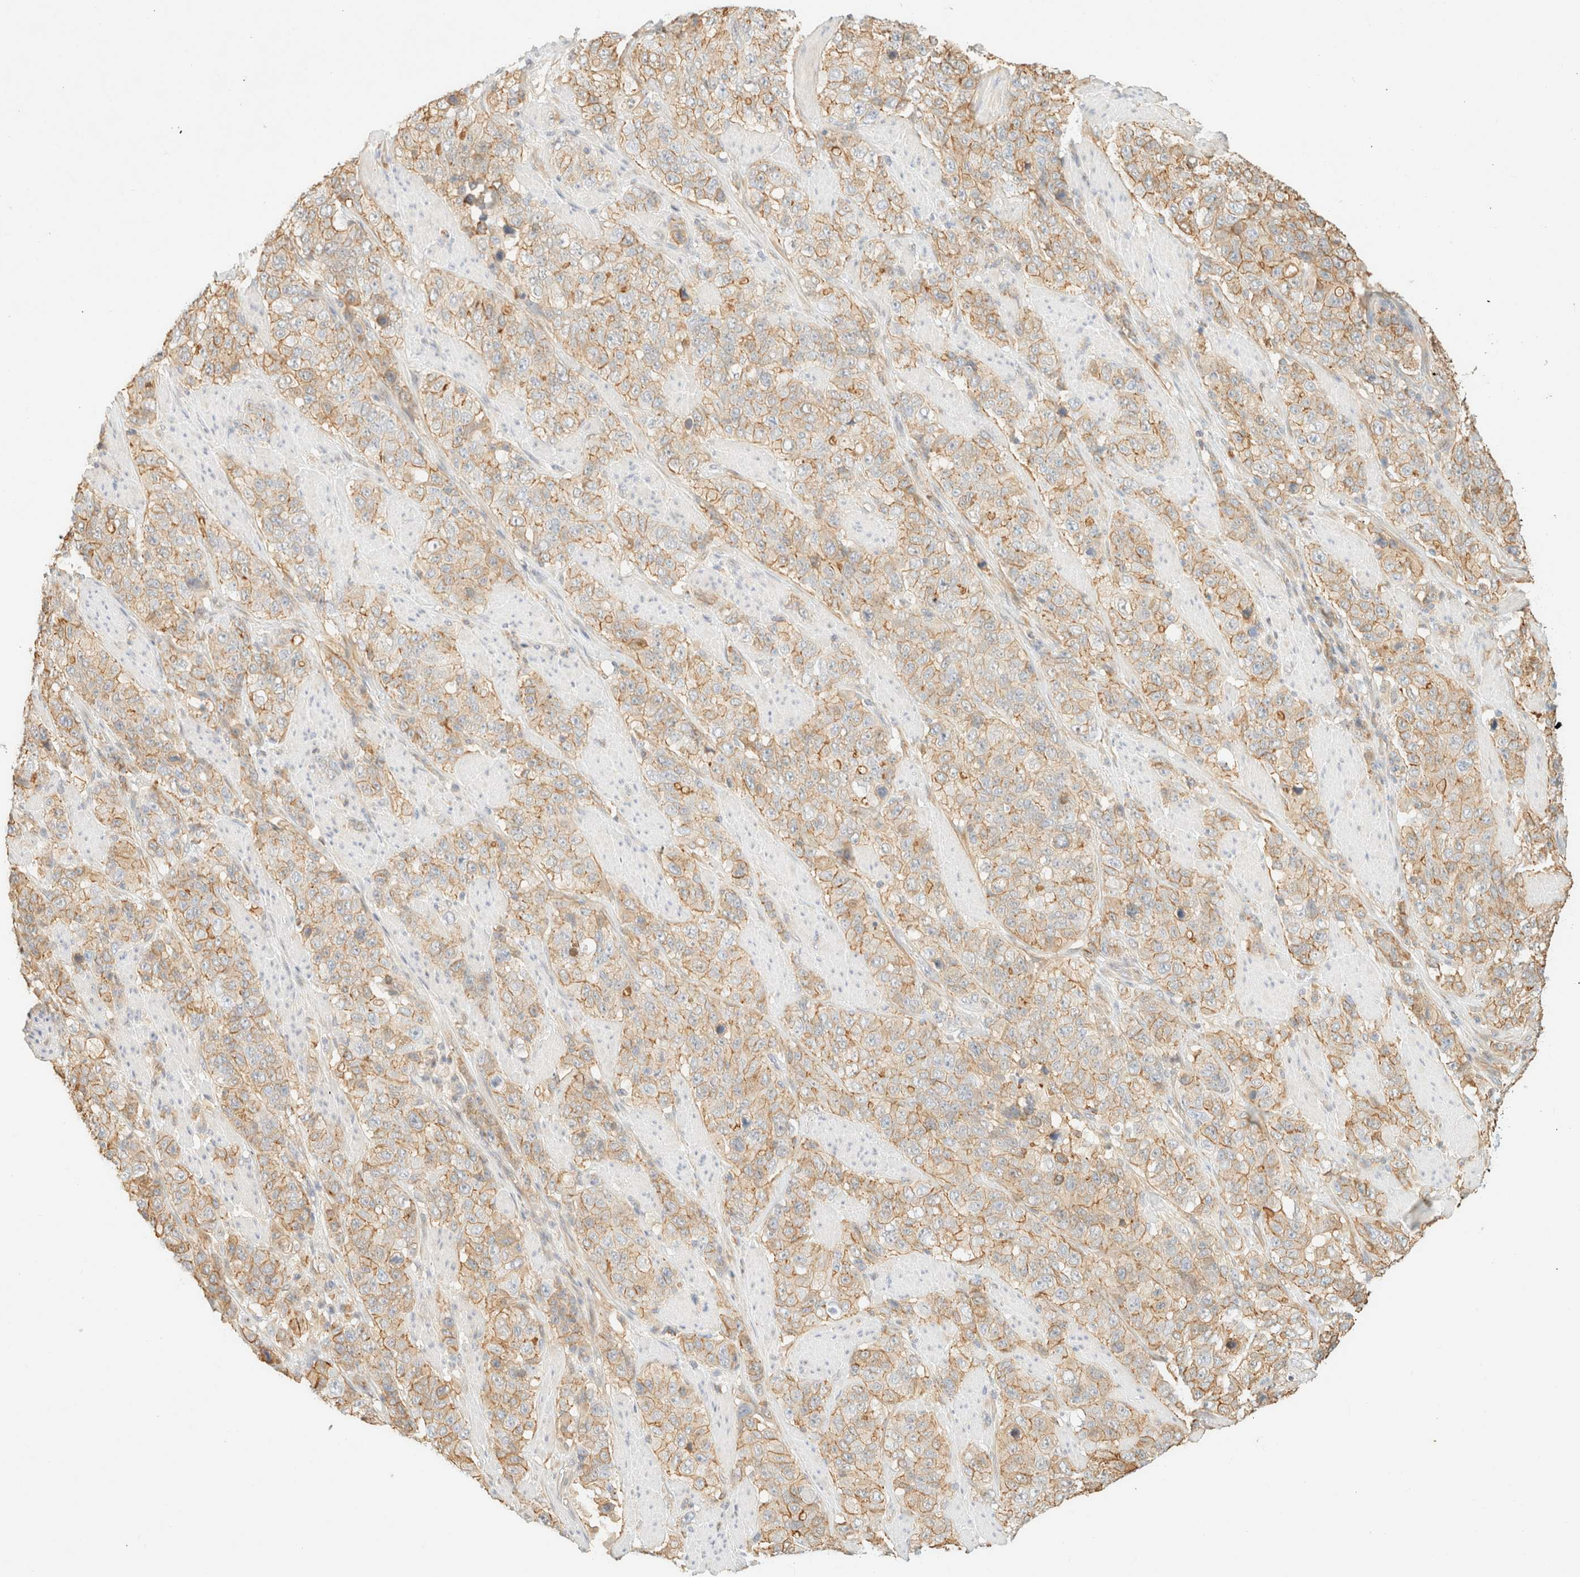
{"staining": {"intensity": "weak", "quantity": ">75%", "location": "cytoplasmic/membranous"}, "tissue": "stomach cancer", "cell_type": "Tumor cells", "image_type": "cancer", "snomed": [{"axis": "morphology", "description": "Adenocarcinoma, NOS"}, {"axis": "topography", "description": "Stomach"}], "caption": "Immunohistochemical staining of human stomach cancer (adenocarcinoma) shows low levels of weak cytoplasmic/membranous protein staining in about >75% of tumor cells.", "gene": "OTOP2", "patient": {"sex": "male", "age": 48}}